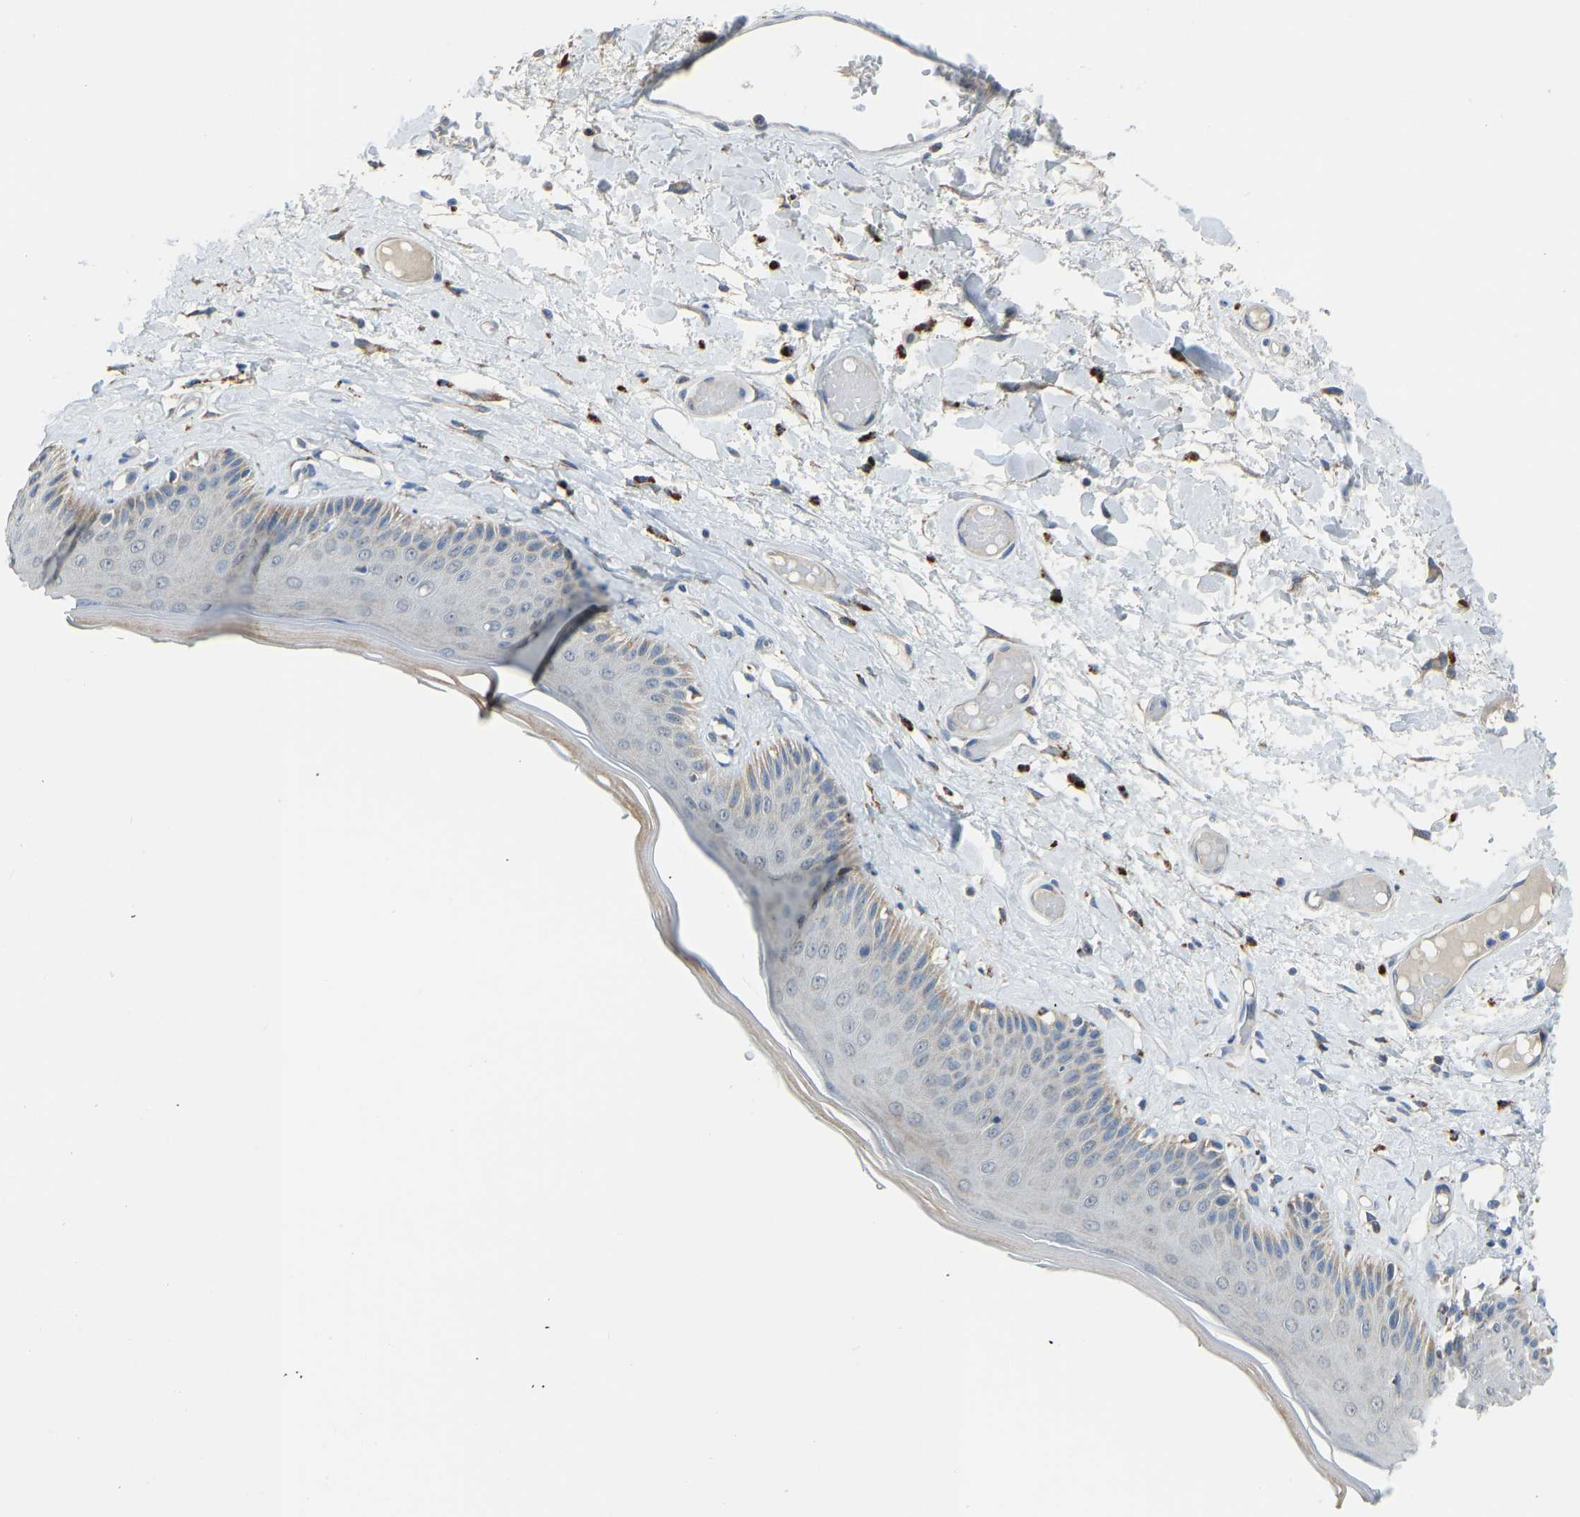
{"staining": {"intensity": "moderate", "quantity": "<25%", "location": "cytoplasmic/membranous"}, "tissue": "skin", "cell_type": "Epidermal cells", "image_type": "normal", "snomed": [{"axis": "morphology", "description": "Normal tissue, NOS"}, {"axis": "topography", "description": "Vulva"}], "caption": "An image of skin stained for a protein shows moderate cytoplasmic/membranous brown staining in epidermal cells. Ihc stains the protein of interest in brown and the nuclei are stained blue.", "gene": "SMIM20", "patient": {"sex": "female", "age": 73}}